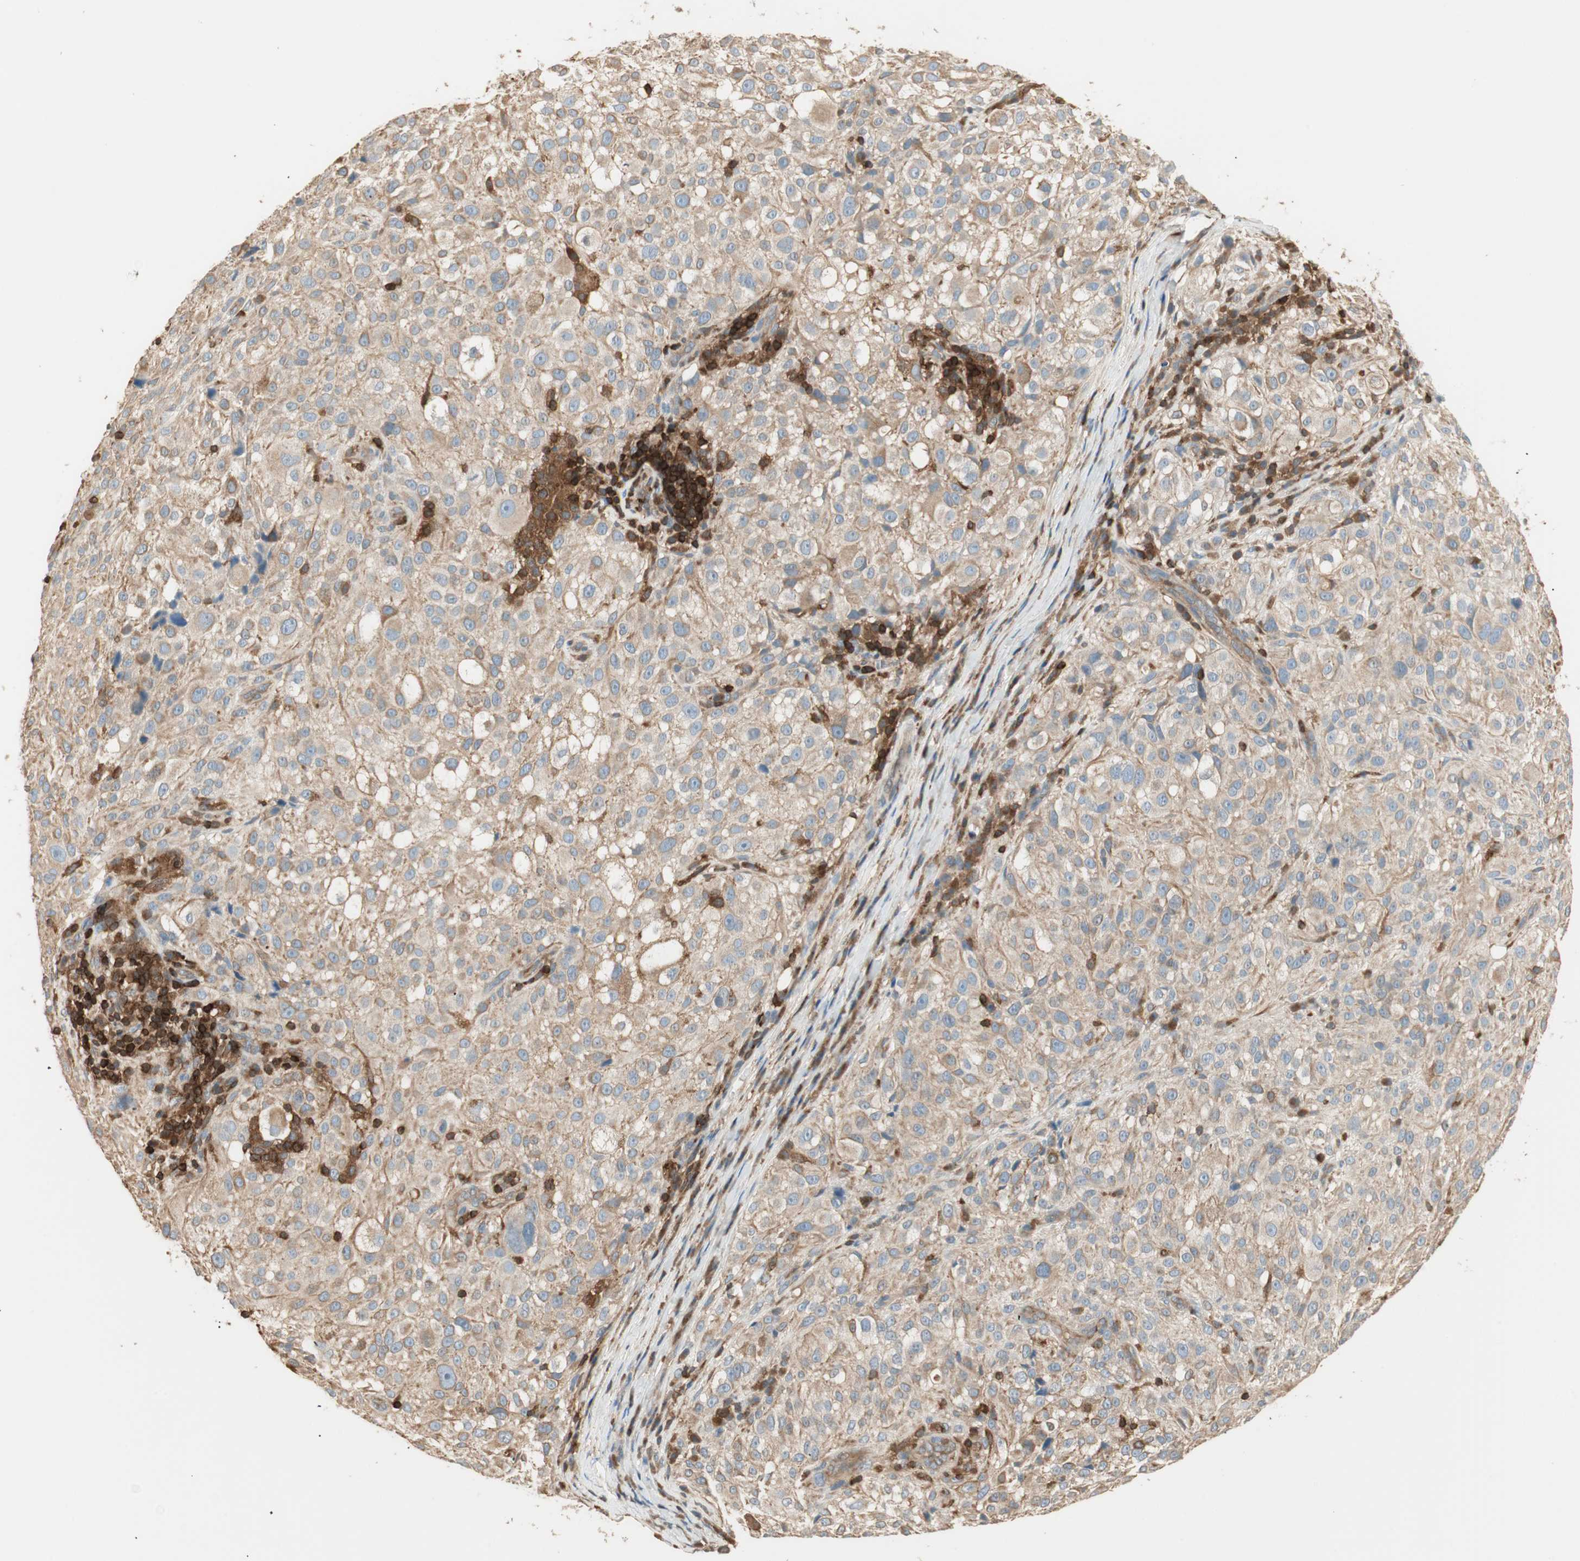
{"staining": {"intensity": "weak", "quantity": ">75%", "location": "cytoplasmic/membranous"}, "tissue": "melanoma", "cell_type": "Tumor cells", "image_type": "cancer", "snomed": [{"axis": "morphology", "description": "Necrosis, NOS"}, {"axis": "morphology", "description": "Malignant melanoma, NOS"}, {"axis": "topography", "description": "Skin"}], "caption": "Immunohistochemistry (IHC) photomicrograph of melanoma stained for a protein (brown), which displays low levels of weak cytoplasmic/membranous positivity in approximately >75% of tumor cells.", "gene": "CRLF3", "patient": {"sex": "female", "age": 87}}